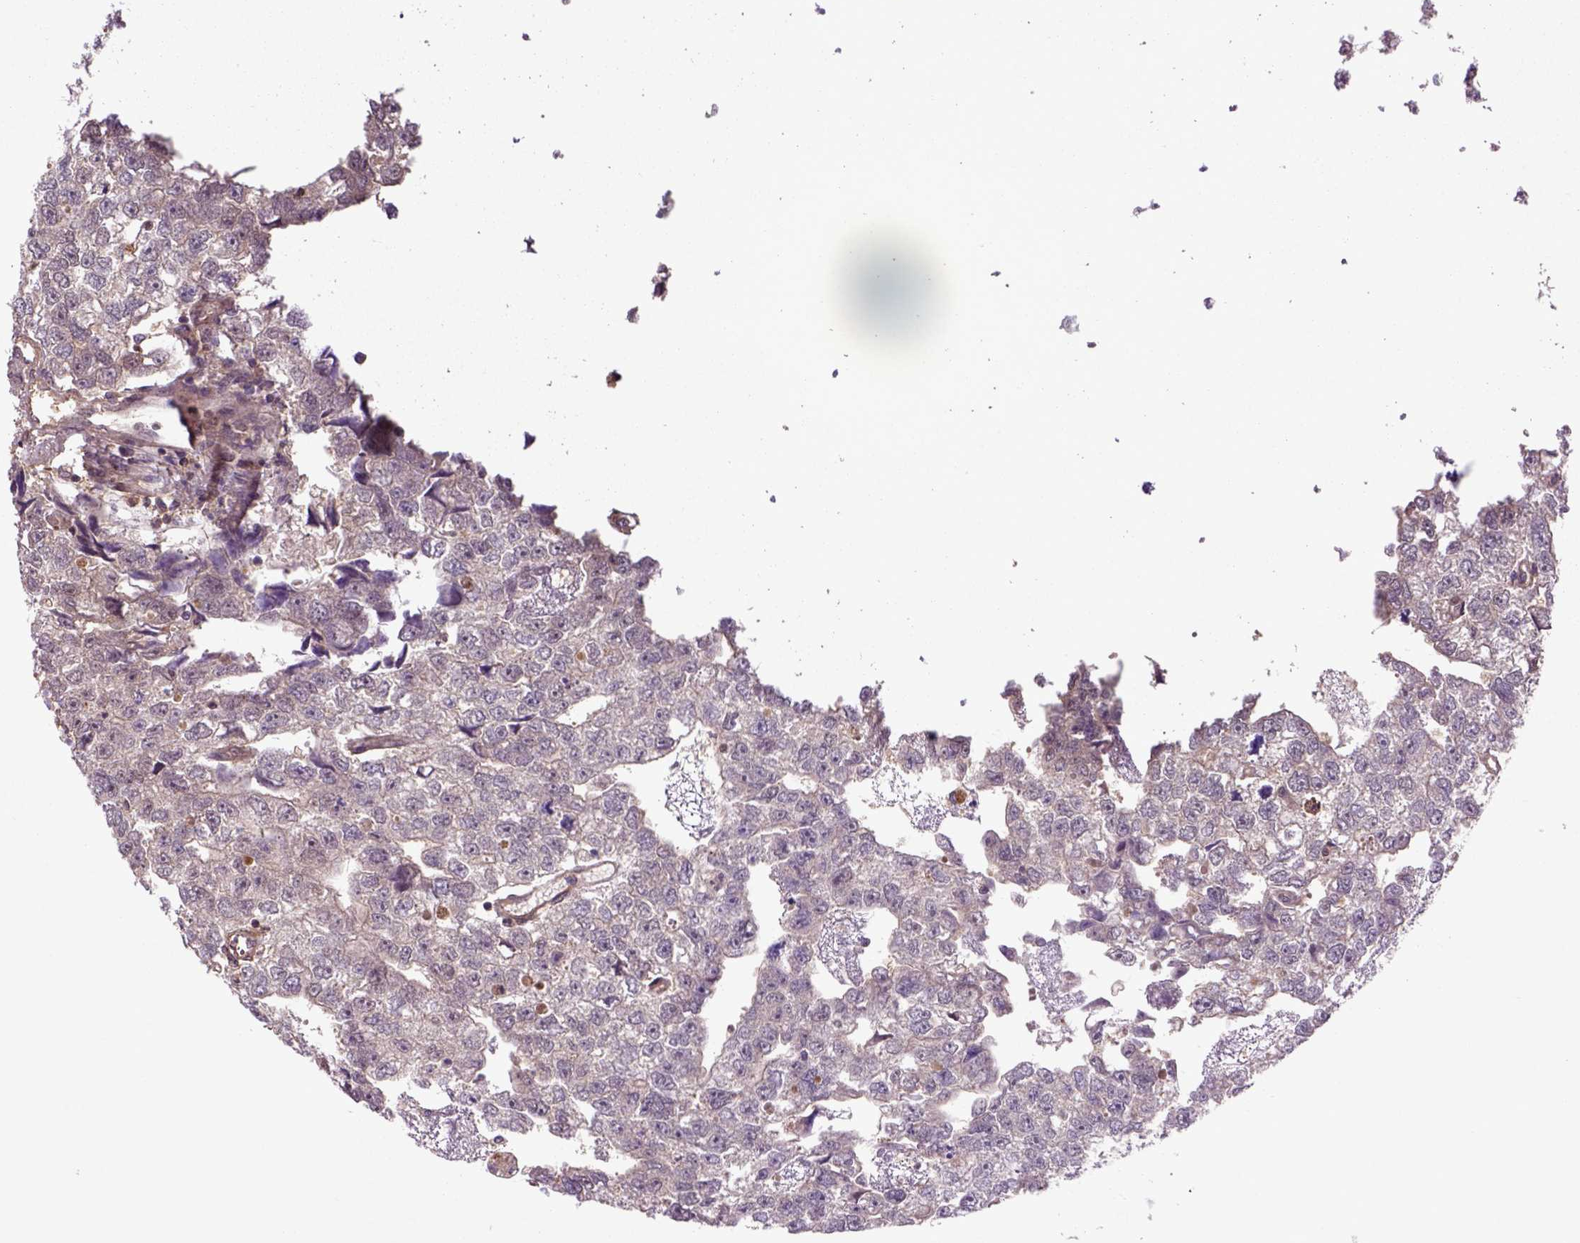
{"staining": {"intensity": "negative", "quantity": "none", "location": "none"}, "tissue": "testis cancer", "cell_type": "Tumor cells", "image_type": "cancer", "snomed": [{"axis": "morphology", "description": "Carcinoma, Embryonal, NOS"}, {"axis": "morphology", "description": "Teratoma, malignant, NOS"}, {"axis": "topography", "description": "Testis"}], "caption": "Tumor cells are negative for brown protein staining in testis cancer.", "gene": "HSPBP1", "patient": {"sex": "male", "age": 44}}